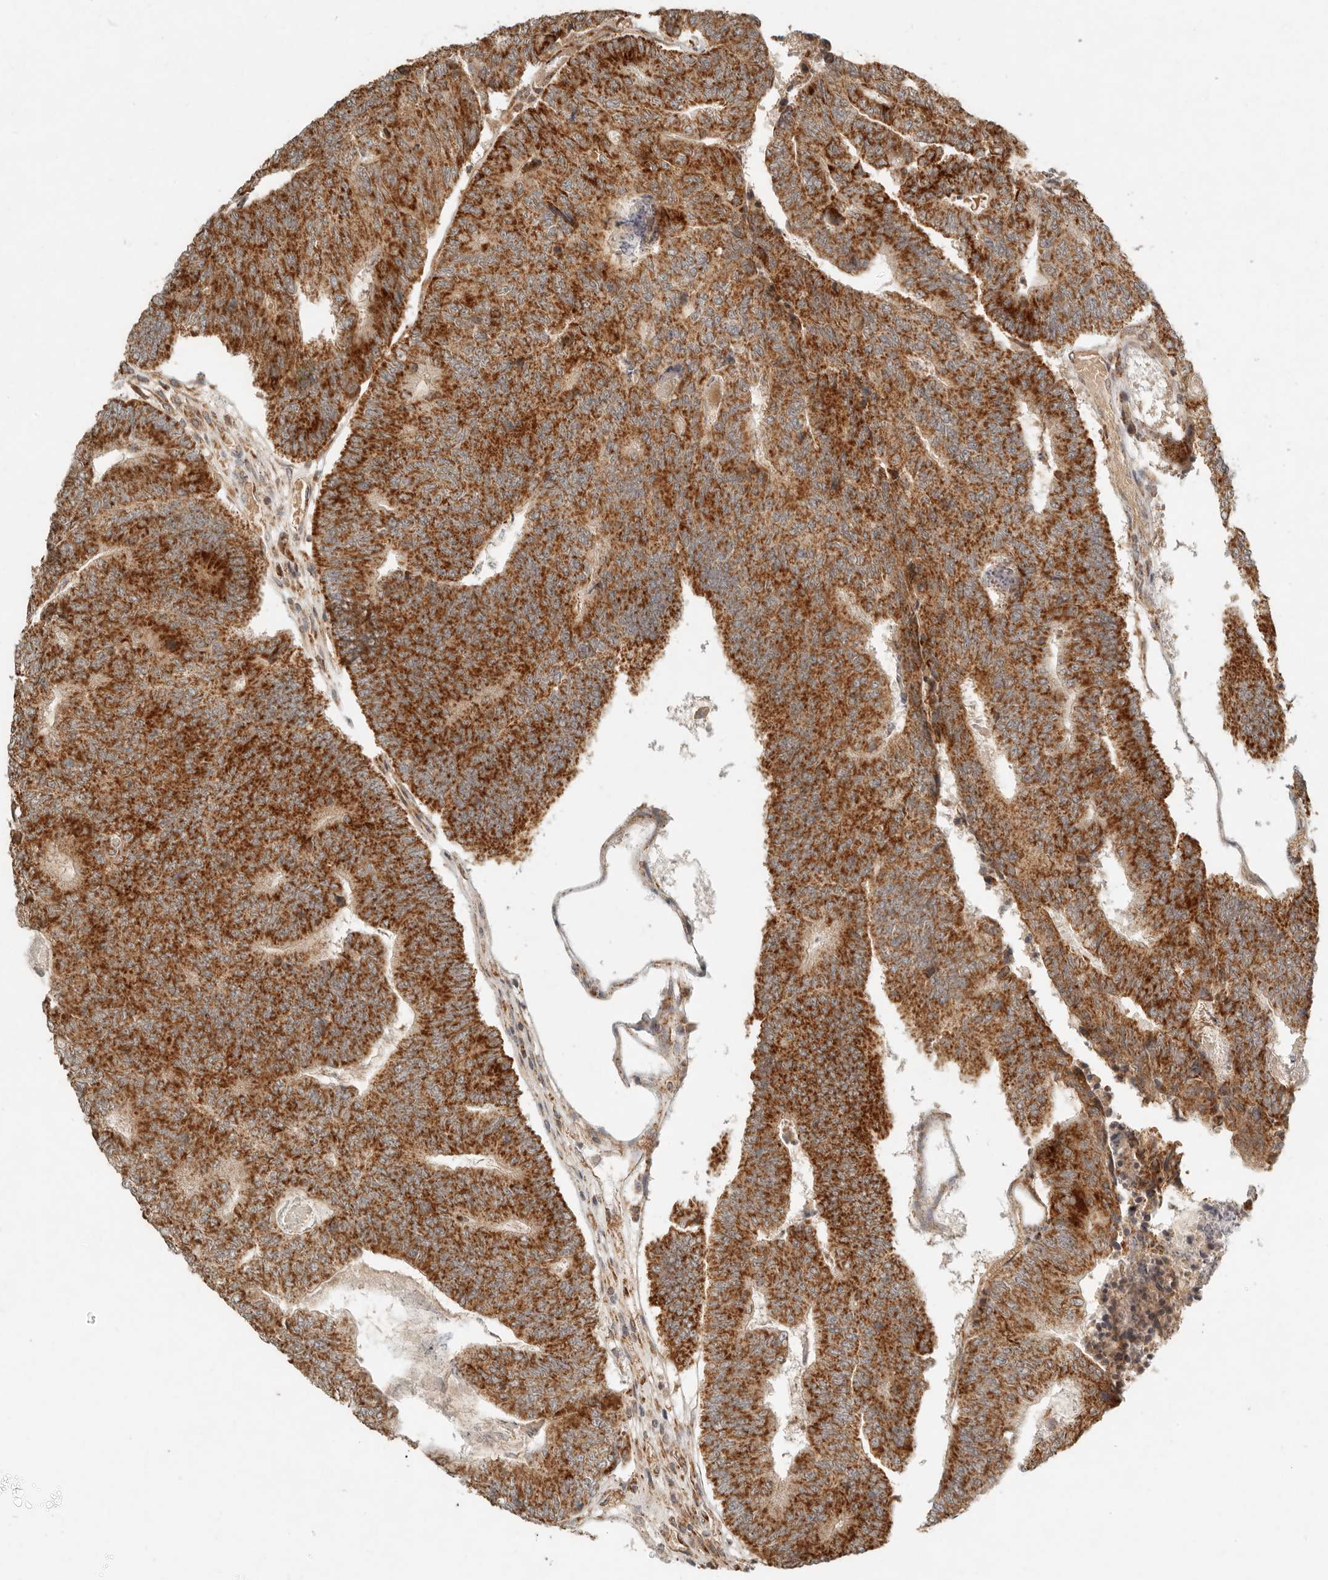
{"staining": {"intensity": "strong", "quantity": ">75%", "location": "cytoplasmic/membranous"}, "tissue": "colorectal cancer", "cell_type": "Tumor cells", "image_type": "cancer", "snomed": [{"axis": "morphology", "description": "Adenocarcinoma, NOS"}, {"axis": "topography", "description": "Colon"}], "caption": "IHC micrograph of neoplastic tissue: human colorectal adenocarcinoma stained using IHC reveals high levels of strong protein expression localized specifically in the cytoplasmic/membranous of tumor cells, appearing as a cytoplasmic/membranous brown color.", "gene": "MRPL55", "patient": {"sex": "female", "age": 67}}